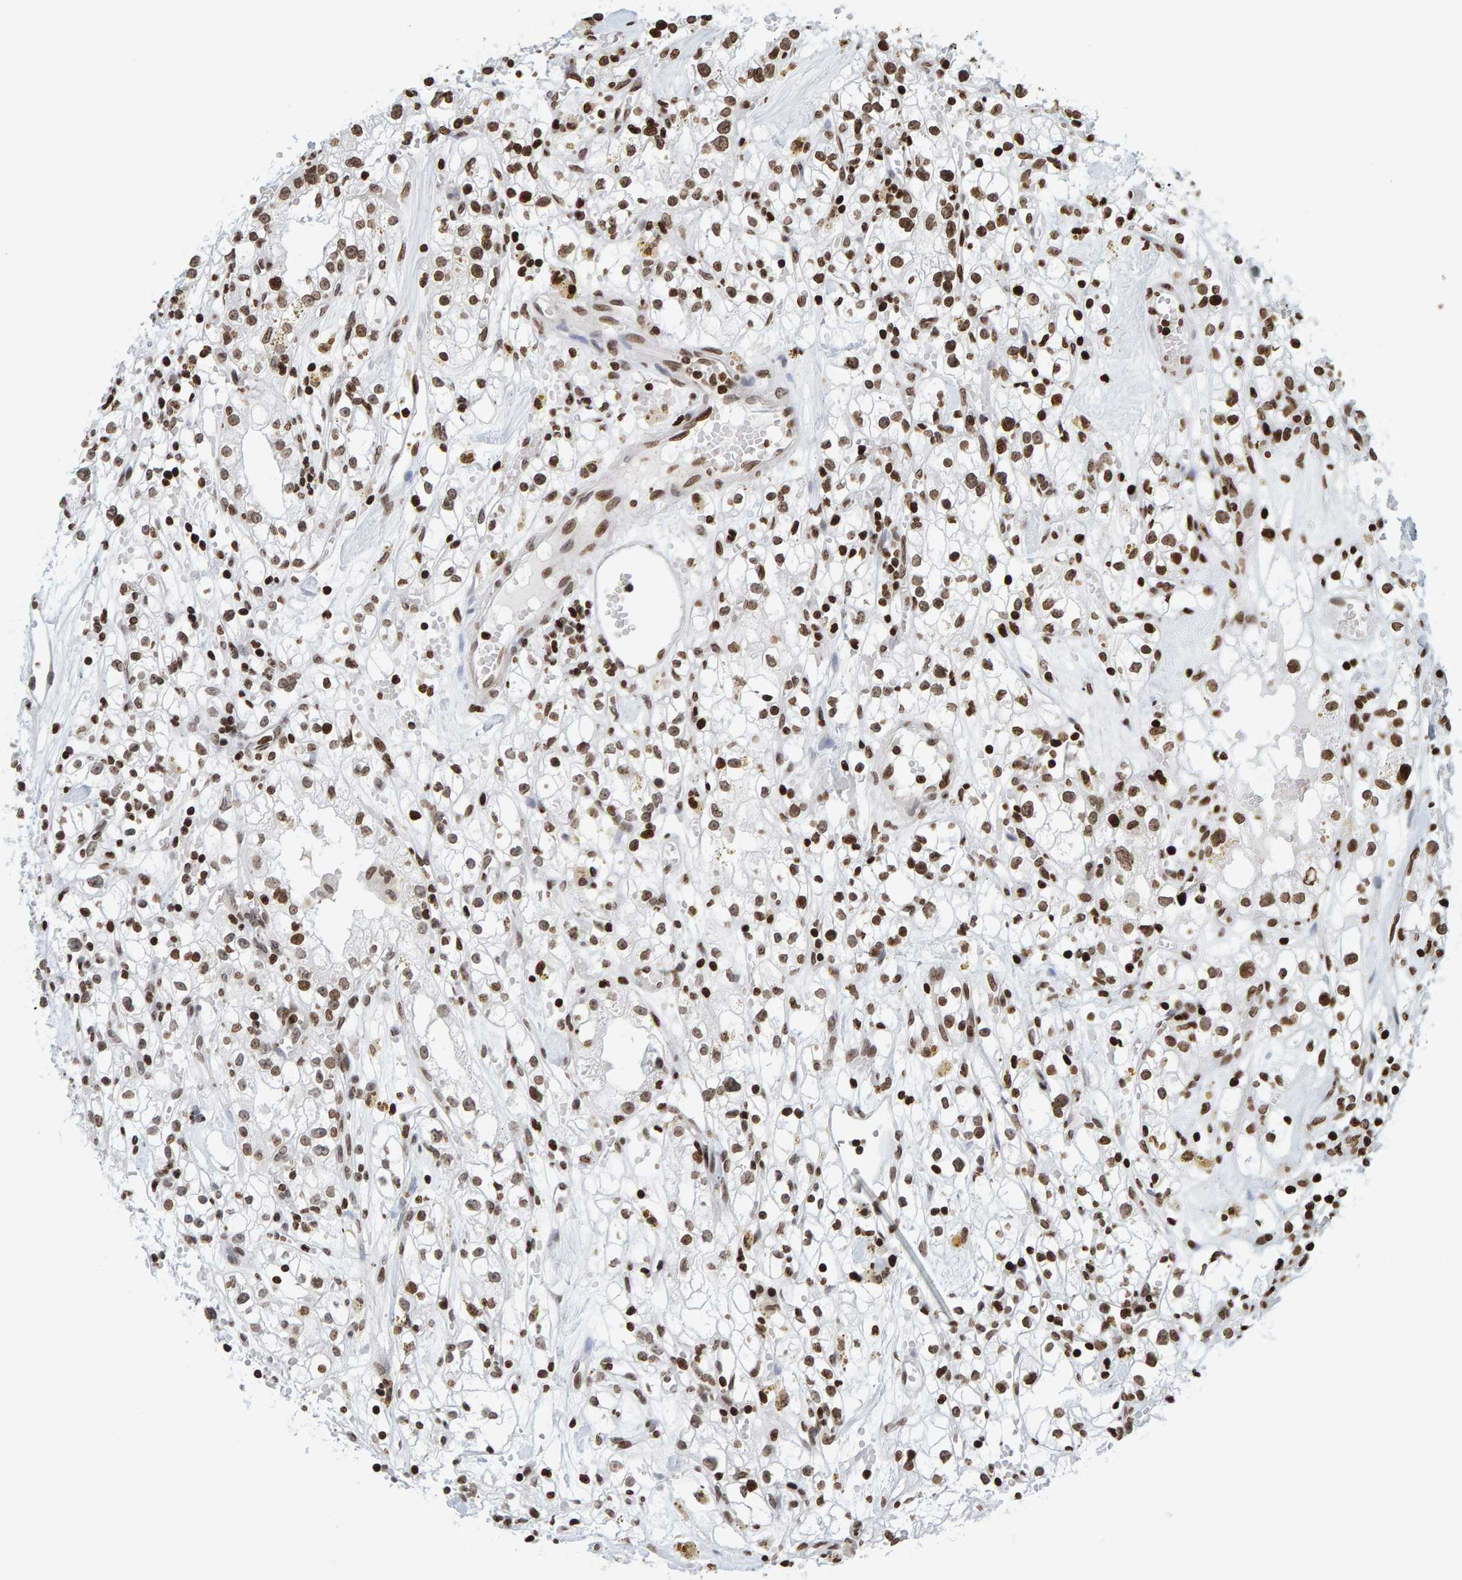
{"staining": {"intensity": "strong", "quantity": ">75%", "location": "nuclear"}, "tissue": "renal cancer", "cell_type": "Tumor cells", "image_type": "cancer", "snomed": [{"axis": "morphology", "description": "Adenocarcinoma, NOS"}, {"axis": "topography", "description": "Kidney"}], "caption": "The micrograph shows staining of renal adenocarcinoma, revealing strong nuclear protein expression (brown color) within tumor cells.", "gene": "BRF2", "patient": {"sex": "male", "age": 56}}